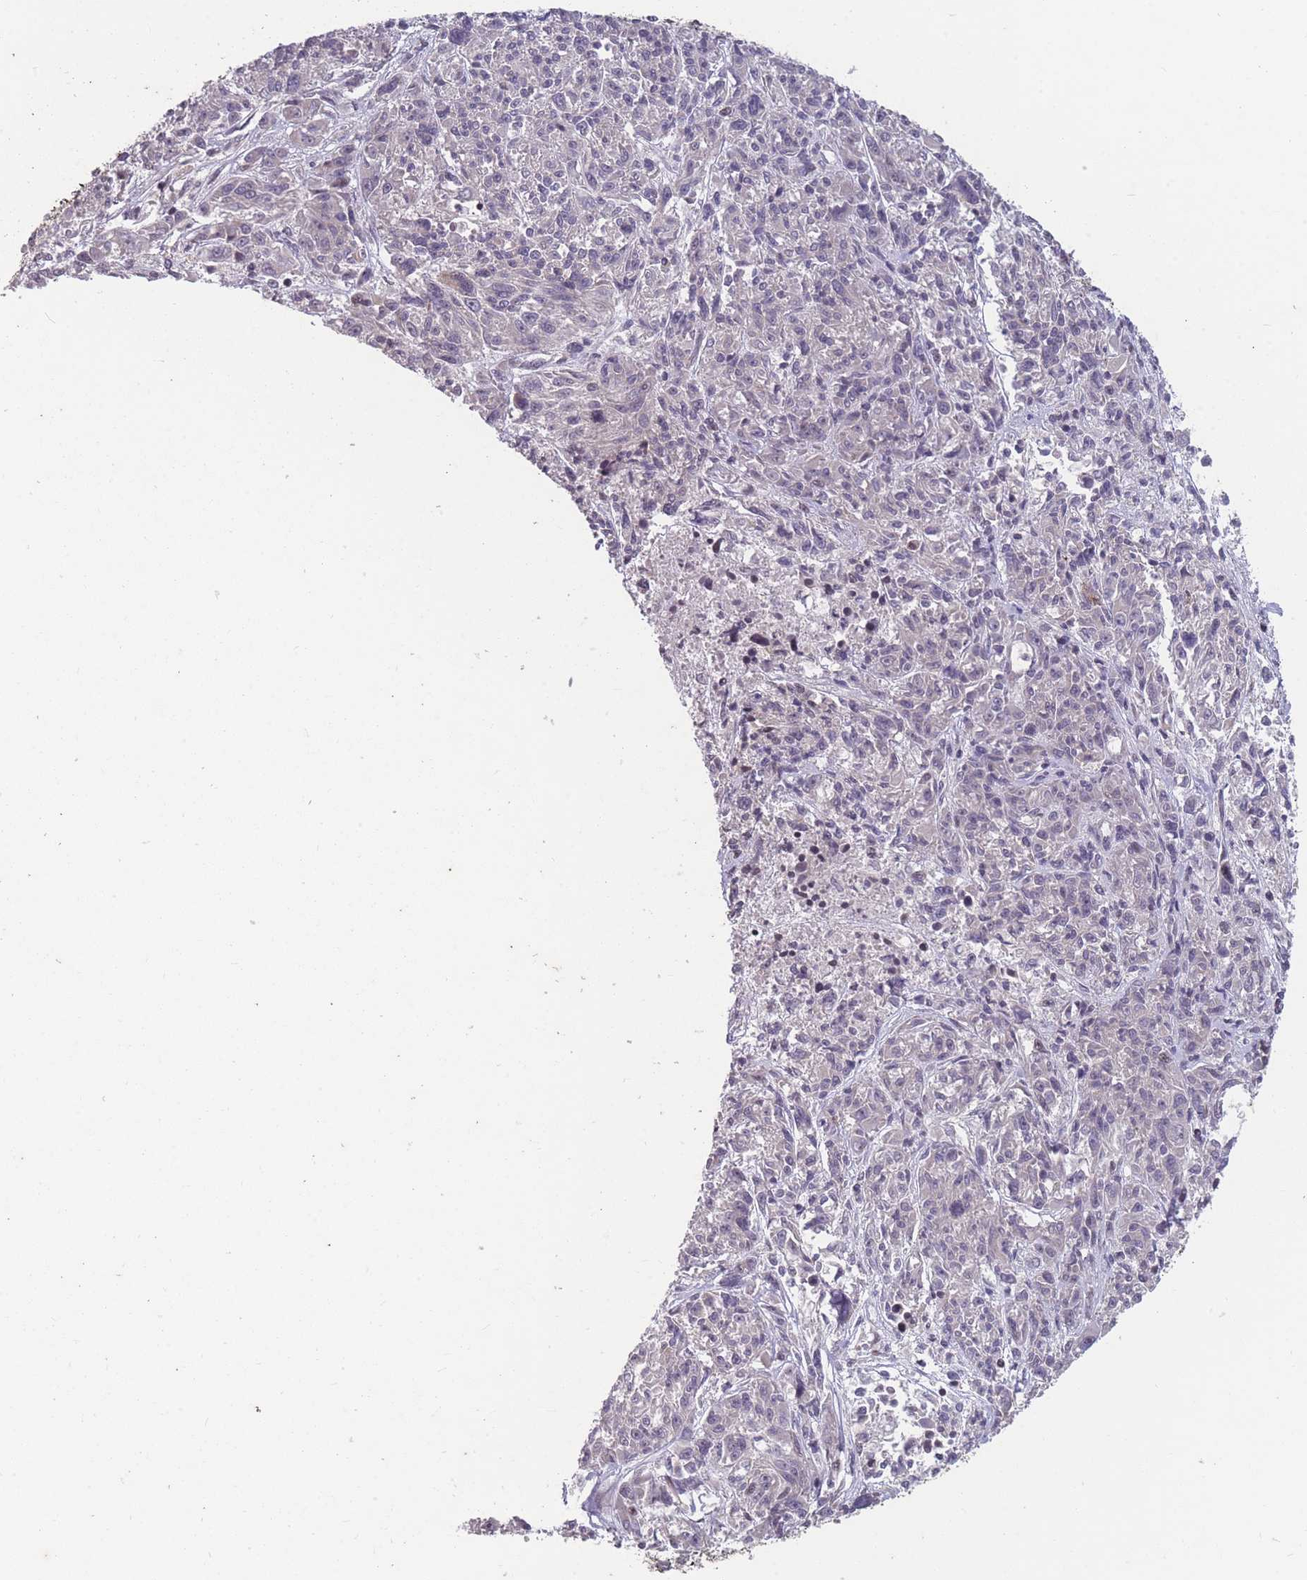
{"staining": {"intensity": "negative", "quantity": "none", "location": "none"}, "tissue": "melanoma", "cell_type": "Tumor cells", "image_type": "cancer", "snomed": [{"axis": "morphology", "description": "Malignant melanoma, NOS"}, {"axis": "topography", "description": "Skin"}], "caption": "The IHC histopathology image has no significant positivity in tumor cells of malignant melanoma tissue.", "gene": "GGT5", "patient": {"sex": "male", "age": 53}}